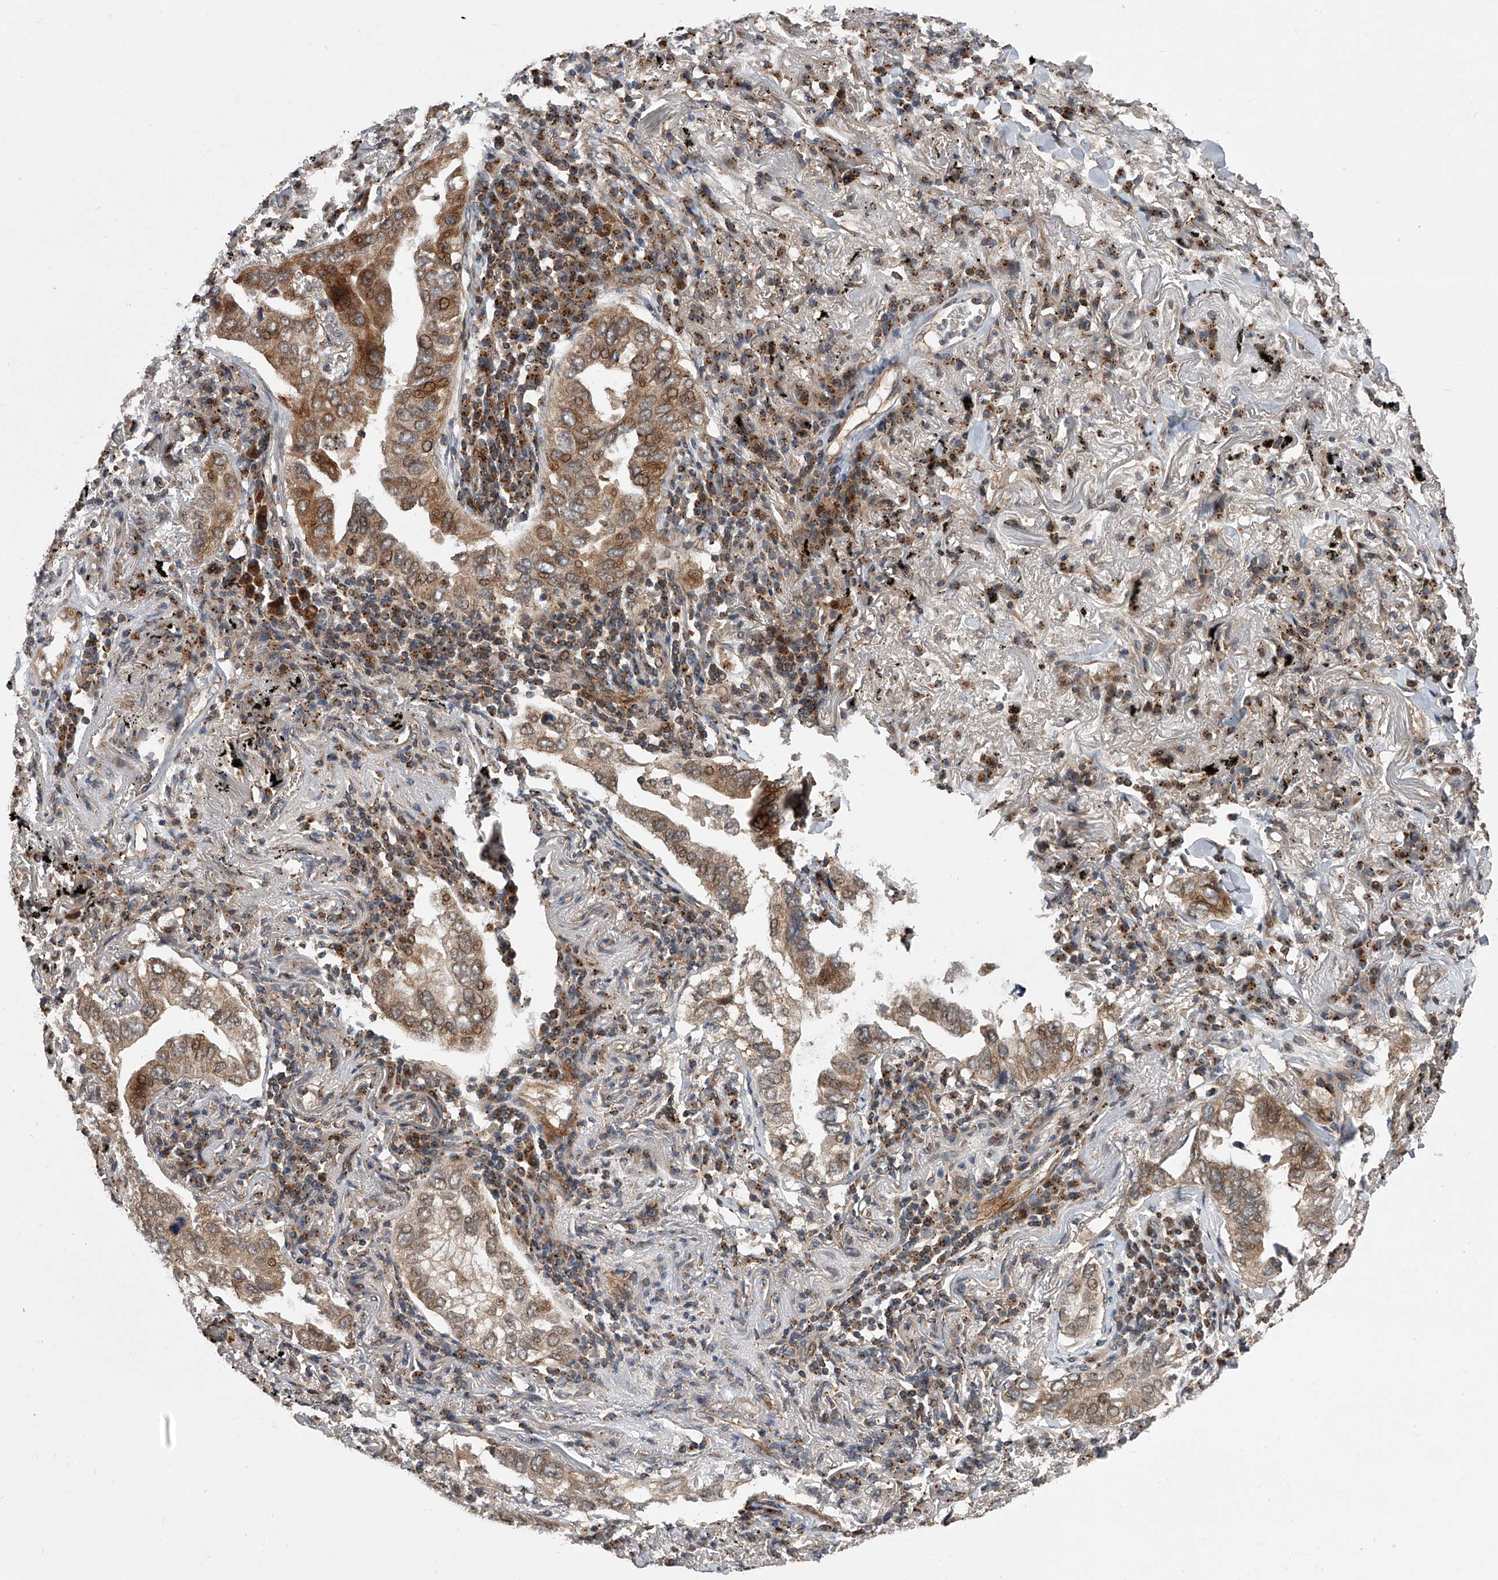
{"staining": {"intensity": "moderate", "quantity": "25%-75%", "location": "cytoplasmic/membranous,nuclear"}, "tissue": "lung cancer", "cell_type": "Tumor cells", "image_type": "cancer", "snomed": [{"axis": "morphology", "description": "Adenocarcinoma, NOS"}, {"axis": "topography", "description": "Lung"}], "caption": "This is an image of immunohistochemistry staining of lung adenocarcinoma, which shows moderate positivity in the cytoplasmic/membranous and nuclear of tumor cells.", "gene": "USP47", "patient": {"sex": "male", "age": 65}}